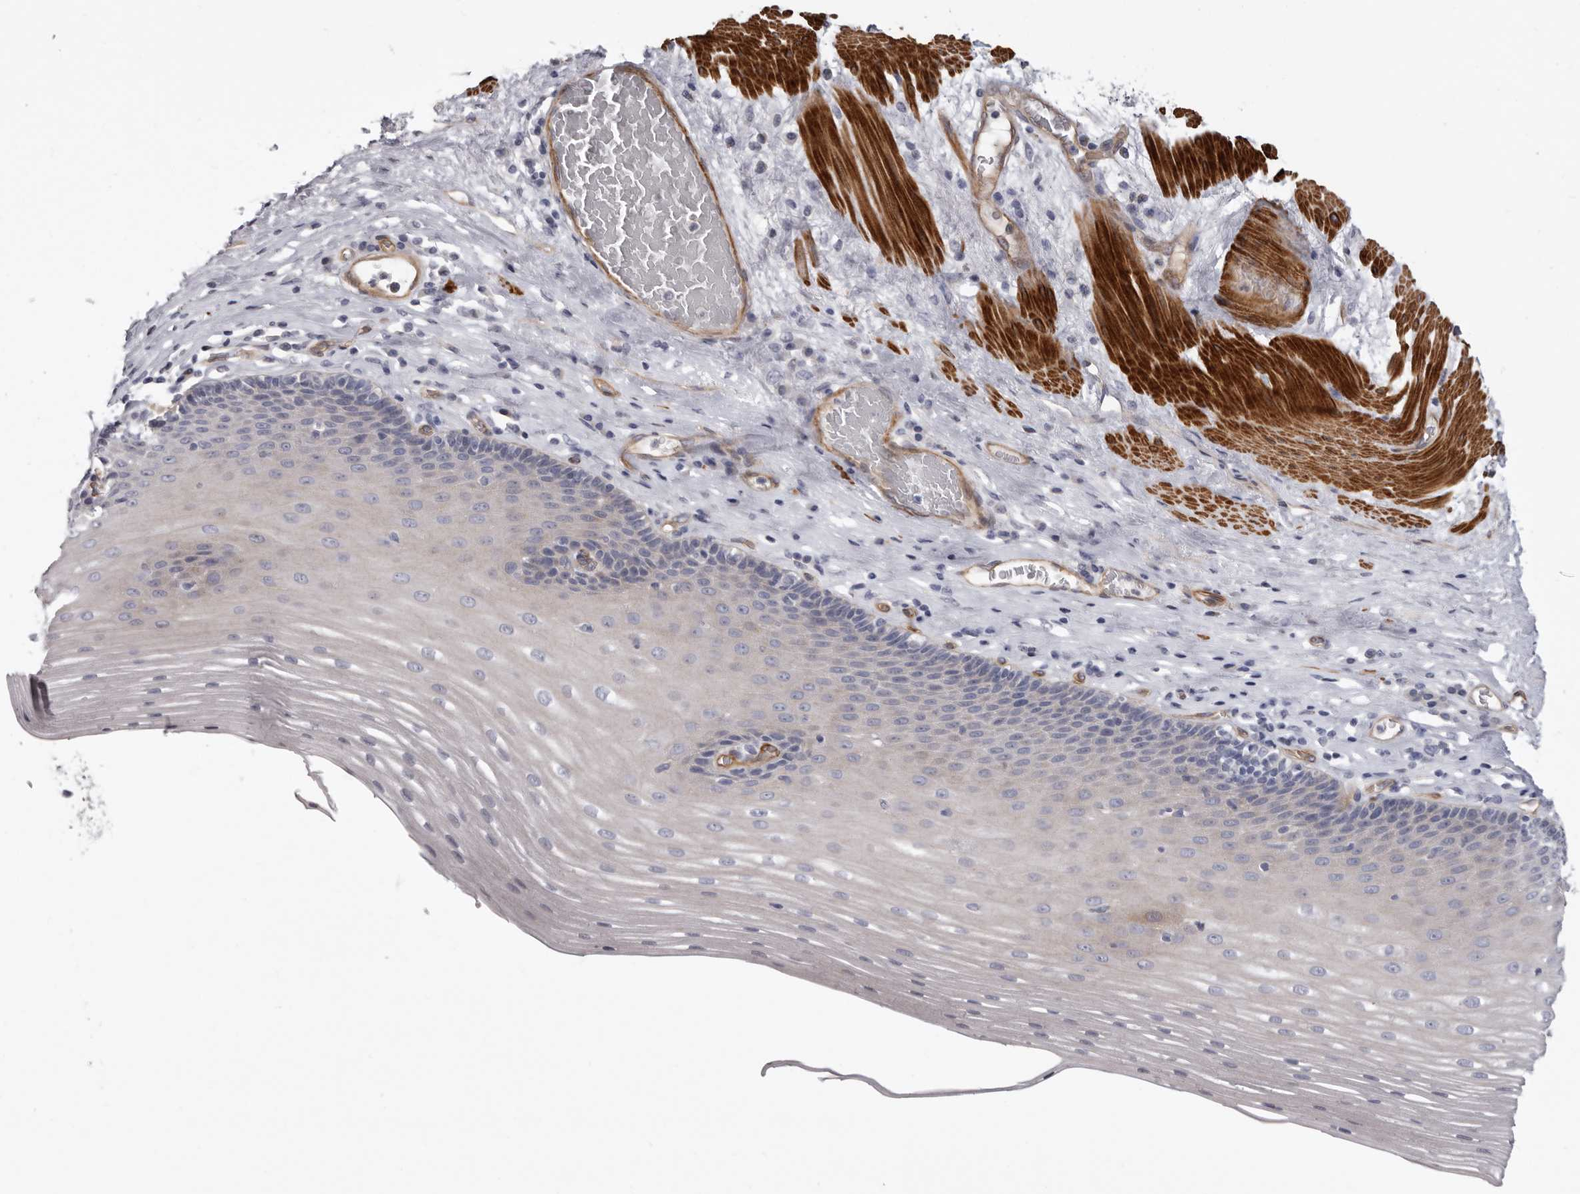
{"staining": {"intensity": "negative", "quantity": "none", "location": "none"}, "tissue": "esophagus", "cell_type": "Squamous epithelial cells", "image_type": "normal", "snomed": [{"axis": "morphology", "description": "Normal tissue, NOS"}, {"axis": "topography", "description": "Esophagus"}], "caption": "DAB immunohistochemical staining of benign esophagus shows no significant staining in squamous epithelial cells.", "gene": "ADGRL4", "patient": {"sex": "male", "age": 62}}